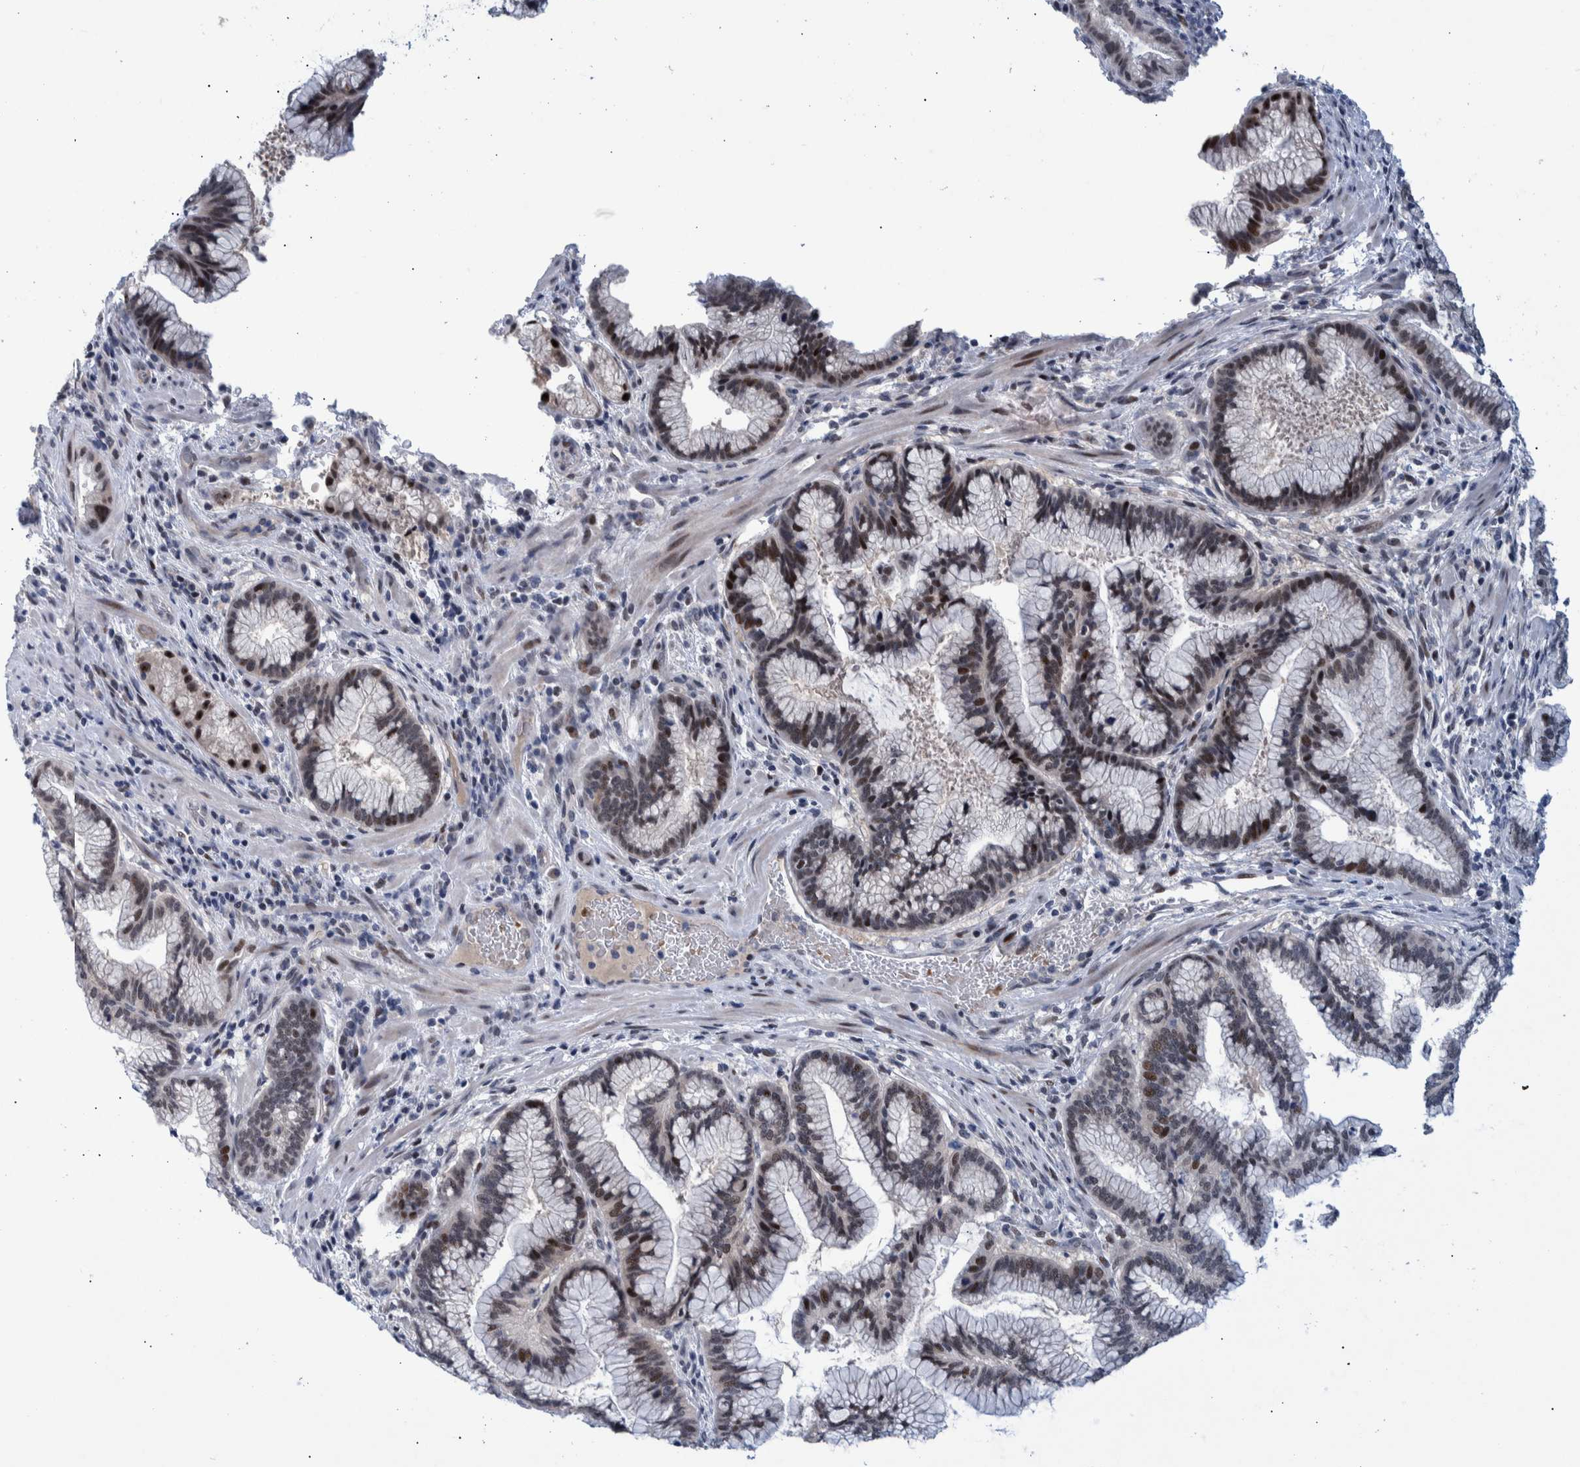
{"staining": {"intensity": "weak", "quantity": ">75%", "location": "nuclear"}, "tissue": "pancreatic cancer", "cell_type": "Tumor cells", "image_type": "cancer", "snomed": [{"axis": "morphology", "description": "Adenocarcinoma, NOS"}, {"axis": "topography", "description": "Pancreas"}], "caption": "The photomicrograph exhibits immunohistochemical staining of adenocarcinoma (pancreatic). There is weak nuclear expression is present in approximately >75% of tumor cells.", "gene": "ESRP1", "patient": {"sex": "female", "age": 64}}